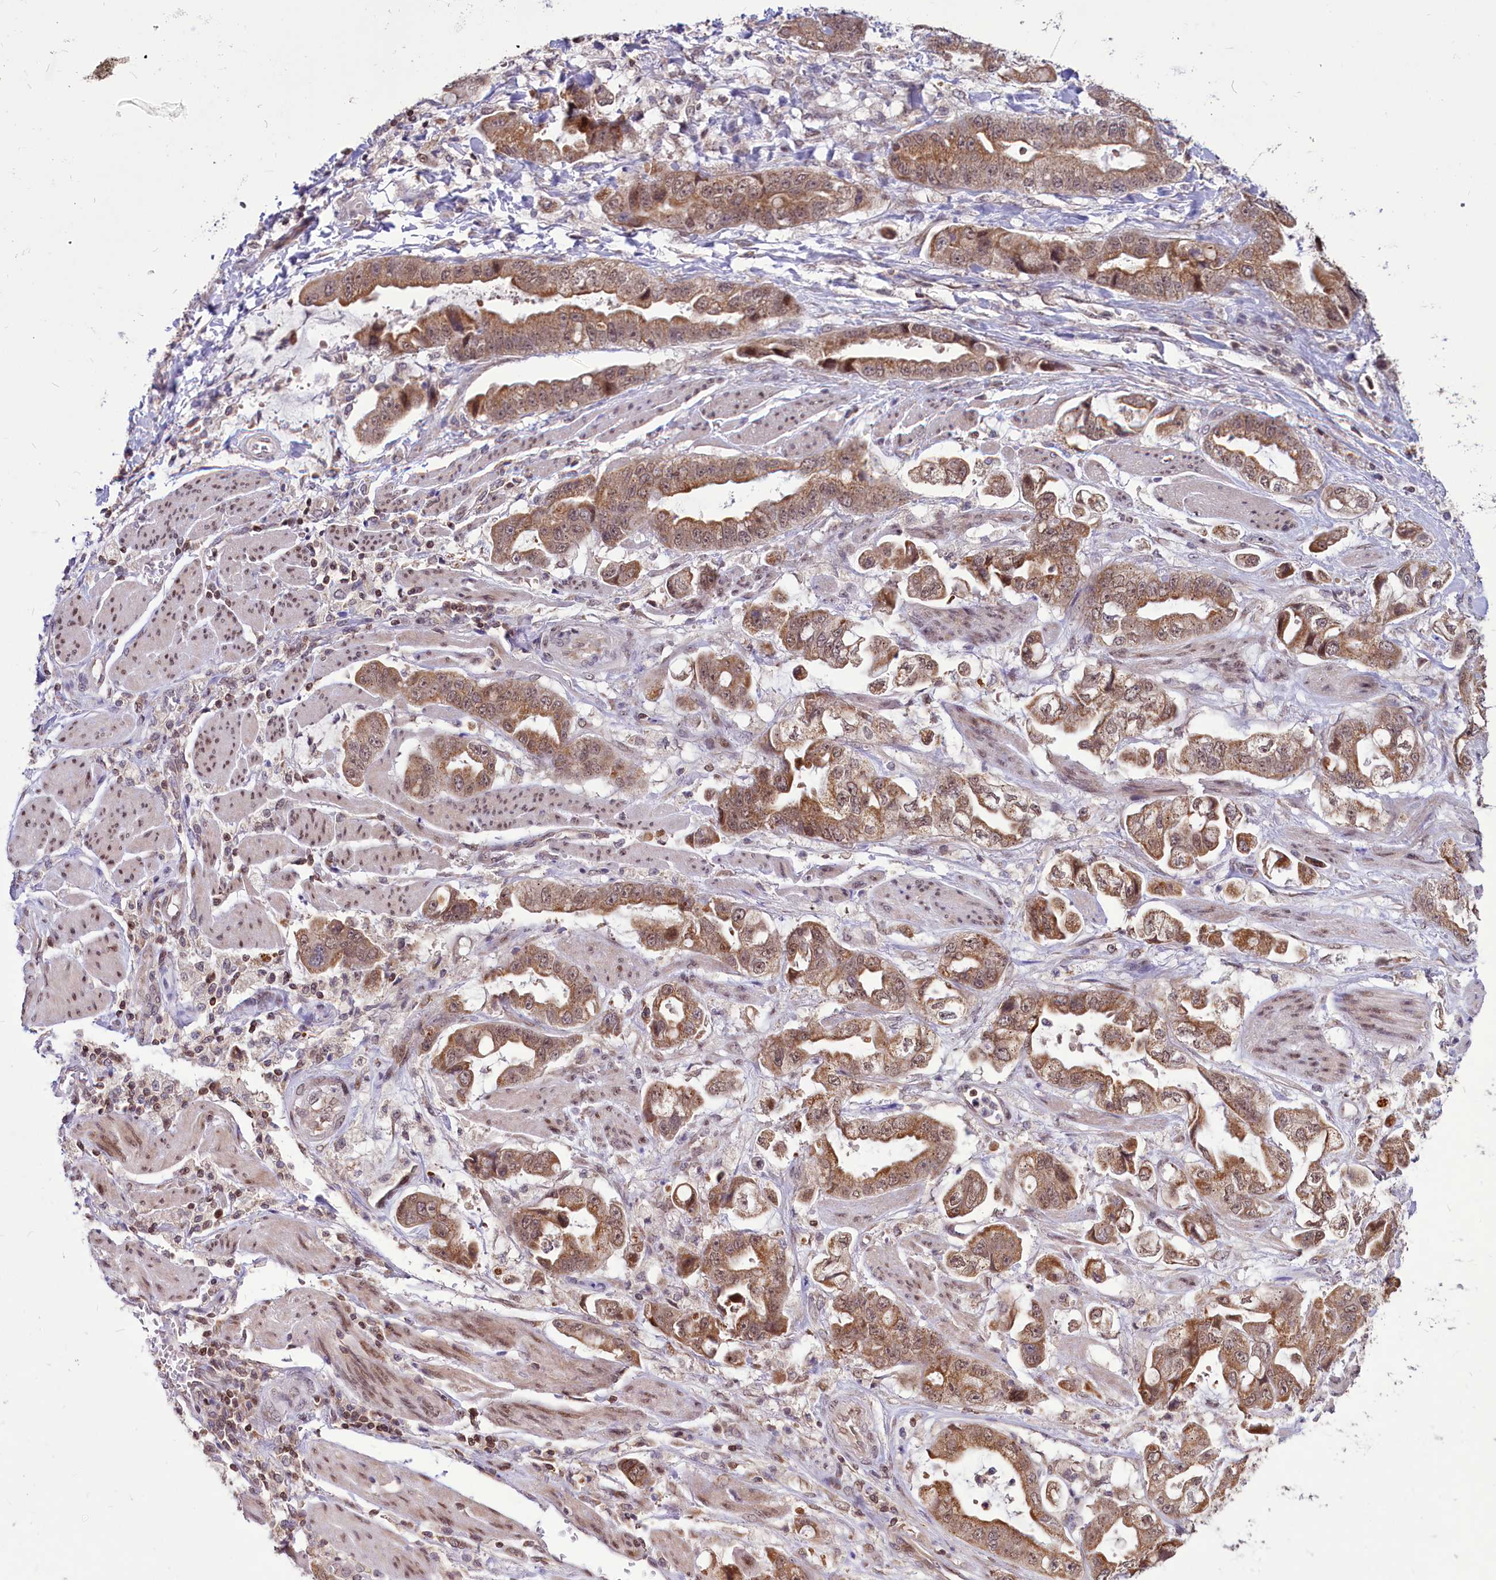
{"staining": {"intensity": "moderate", "quantity": ">75%", "location": "cytoplasmic/membranous"}, "tissue": "stomach cancer", "cell_type": "Tumor cells", "image_type": "cancer", "snomed": [{"axis": "morphology", "description": "Adenocarcinoma, NOS"}, {"axis": "topography", "description": "Stomach"}], "caption": "There is medium levels of moderate cytoplasmic/membranous positivity in tumor cells of stomach cancer (adenocarcinoma), as demonstrated by immunohistochemical staining (brown color).", "gene": "PHC3", "patient": {"sex": "male", "age": 62}}